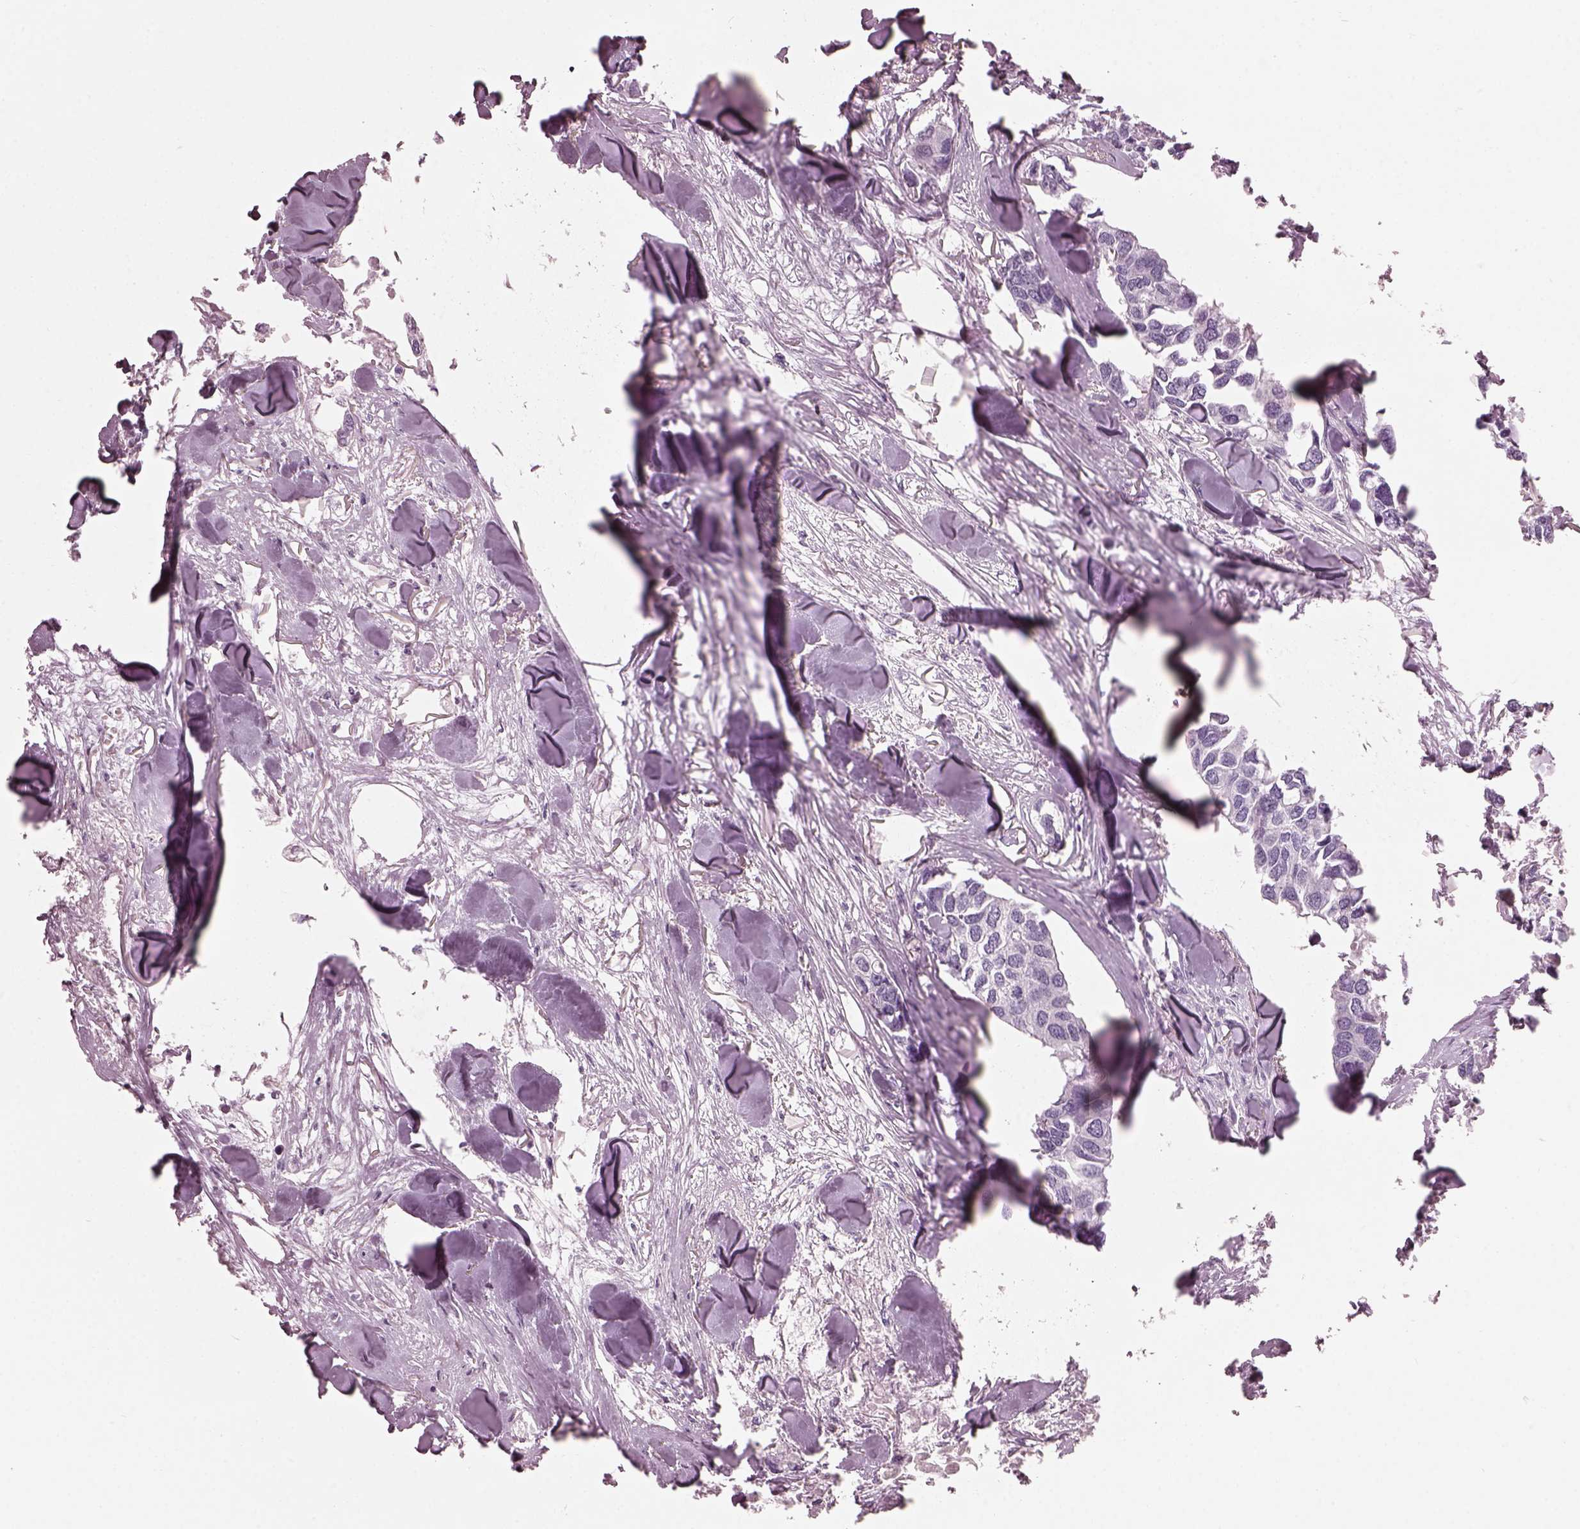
{"staining": {"intensity": "negative", "quantity": "none", "location": "none"}, "tissue": "breast cancer", "cell_type": "Tumor cells", "image_type": "cancer", "snomed": [{"axis": "morphology", "description": "Duct carcinoma"}, {"axis": "topography", "description": "Breast"}], "caption": "DAB immunohistochemical staining of breast invasive ductal carcinoma exhibits no significant expression in tumor cells.", "gene": "HYDIN", "patient": {"sex": "female", "age": 83}}